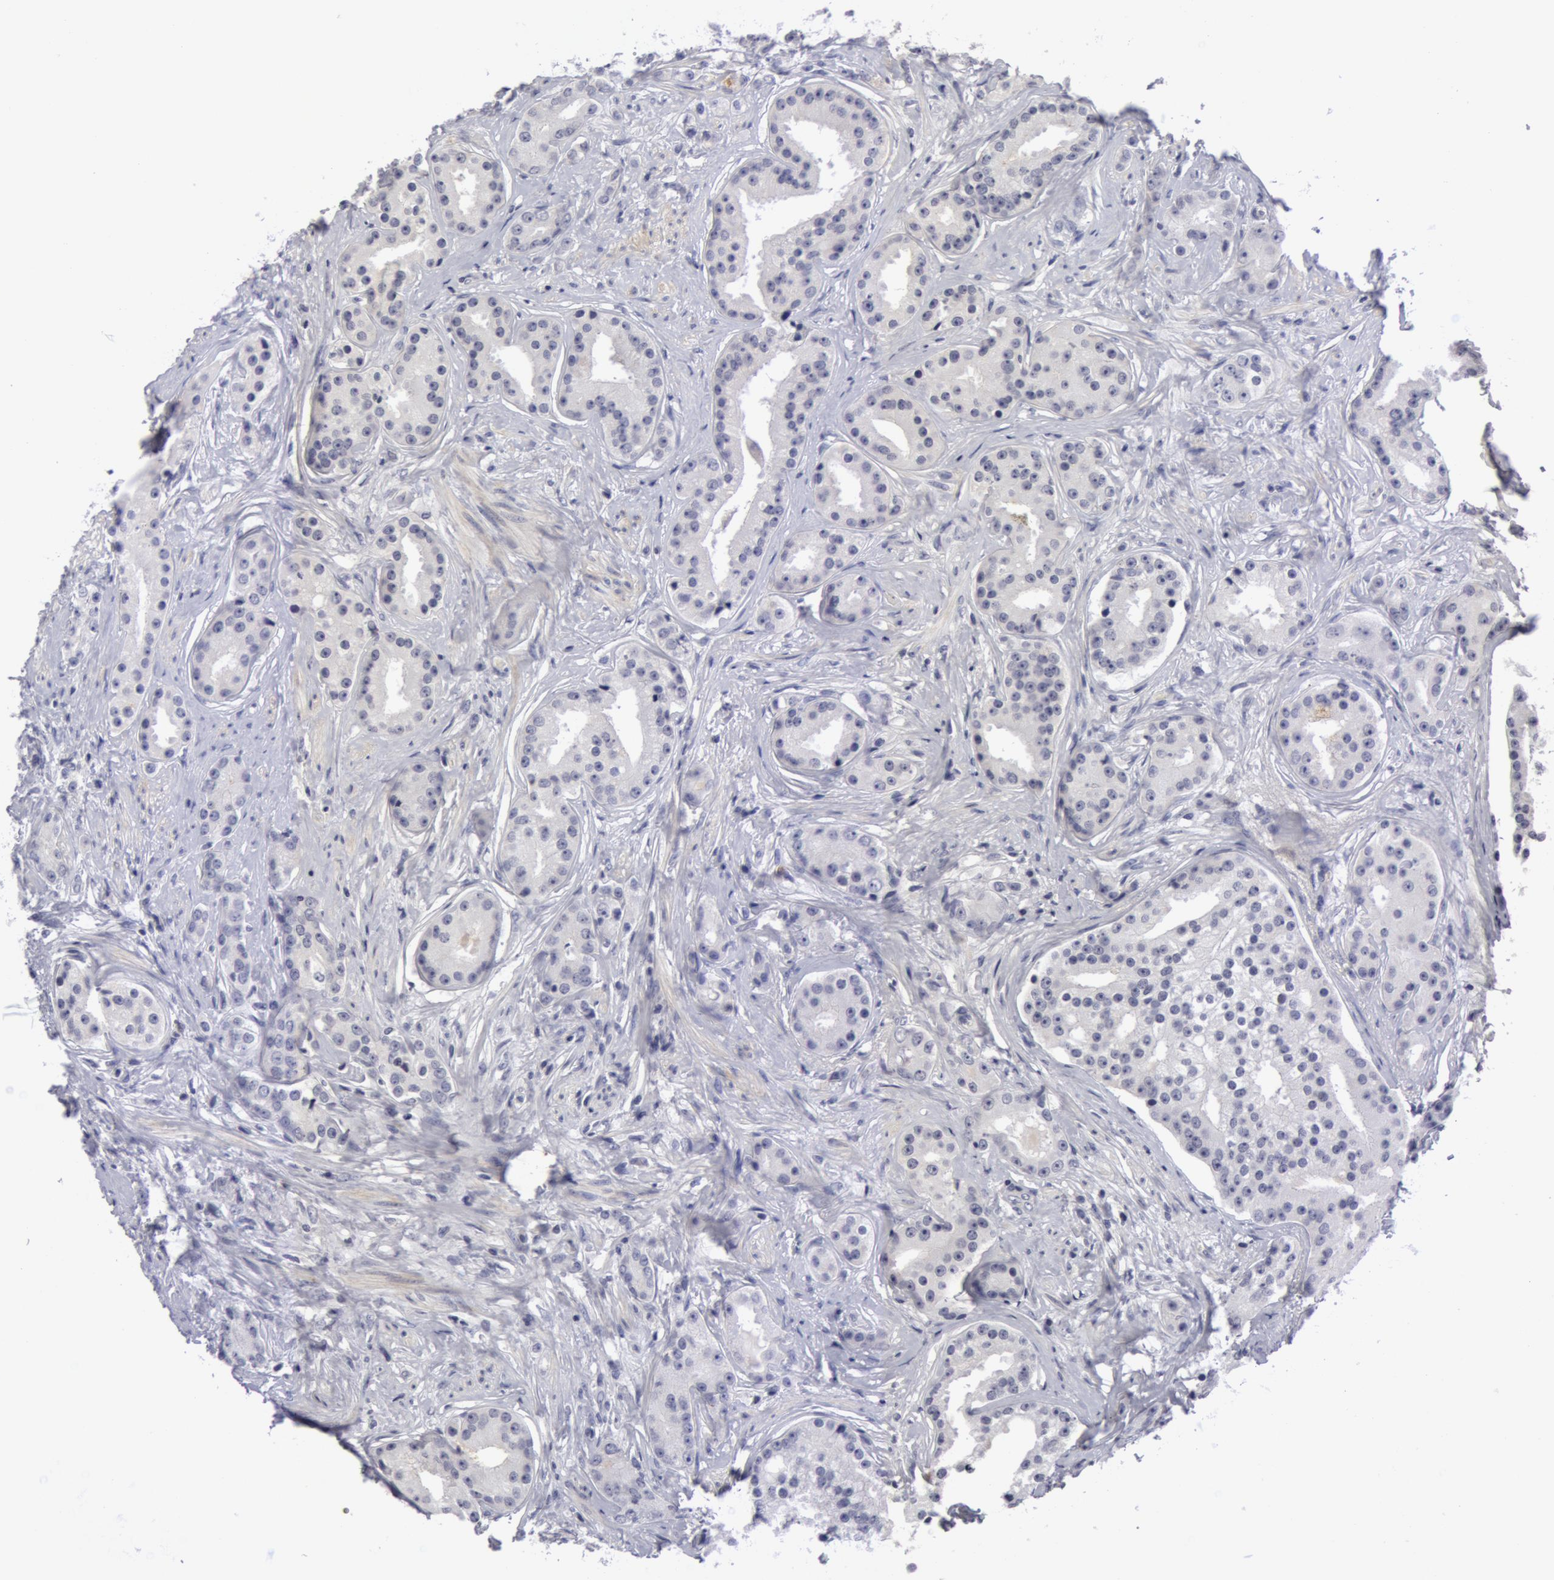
{"staining": {"intensity": "negative", "quantity": "none", "location": "none"}, "tissue": "prostate cancer", "cell_type": "Tumor cells", "image_type": "cancer", "snomed": [{"axis": "morphology", "description": "Adenocarcinoma, Medium grade"}, {"axis": "topography", "description": "Prostate"}], "caption": "Prostate cancer stained for a protein using IHC shows no positivity tumor cells.", "gene": "NLGN4X", "patient": {"sex": "male", "age": 59}}